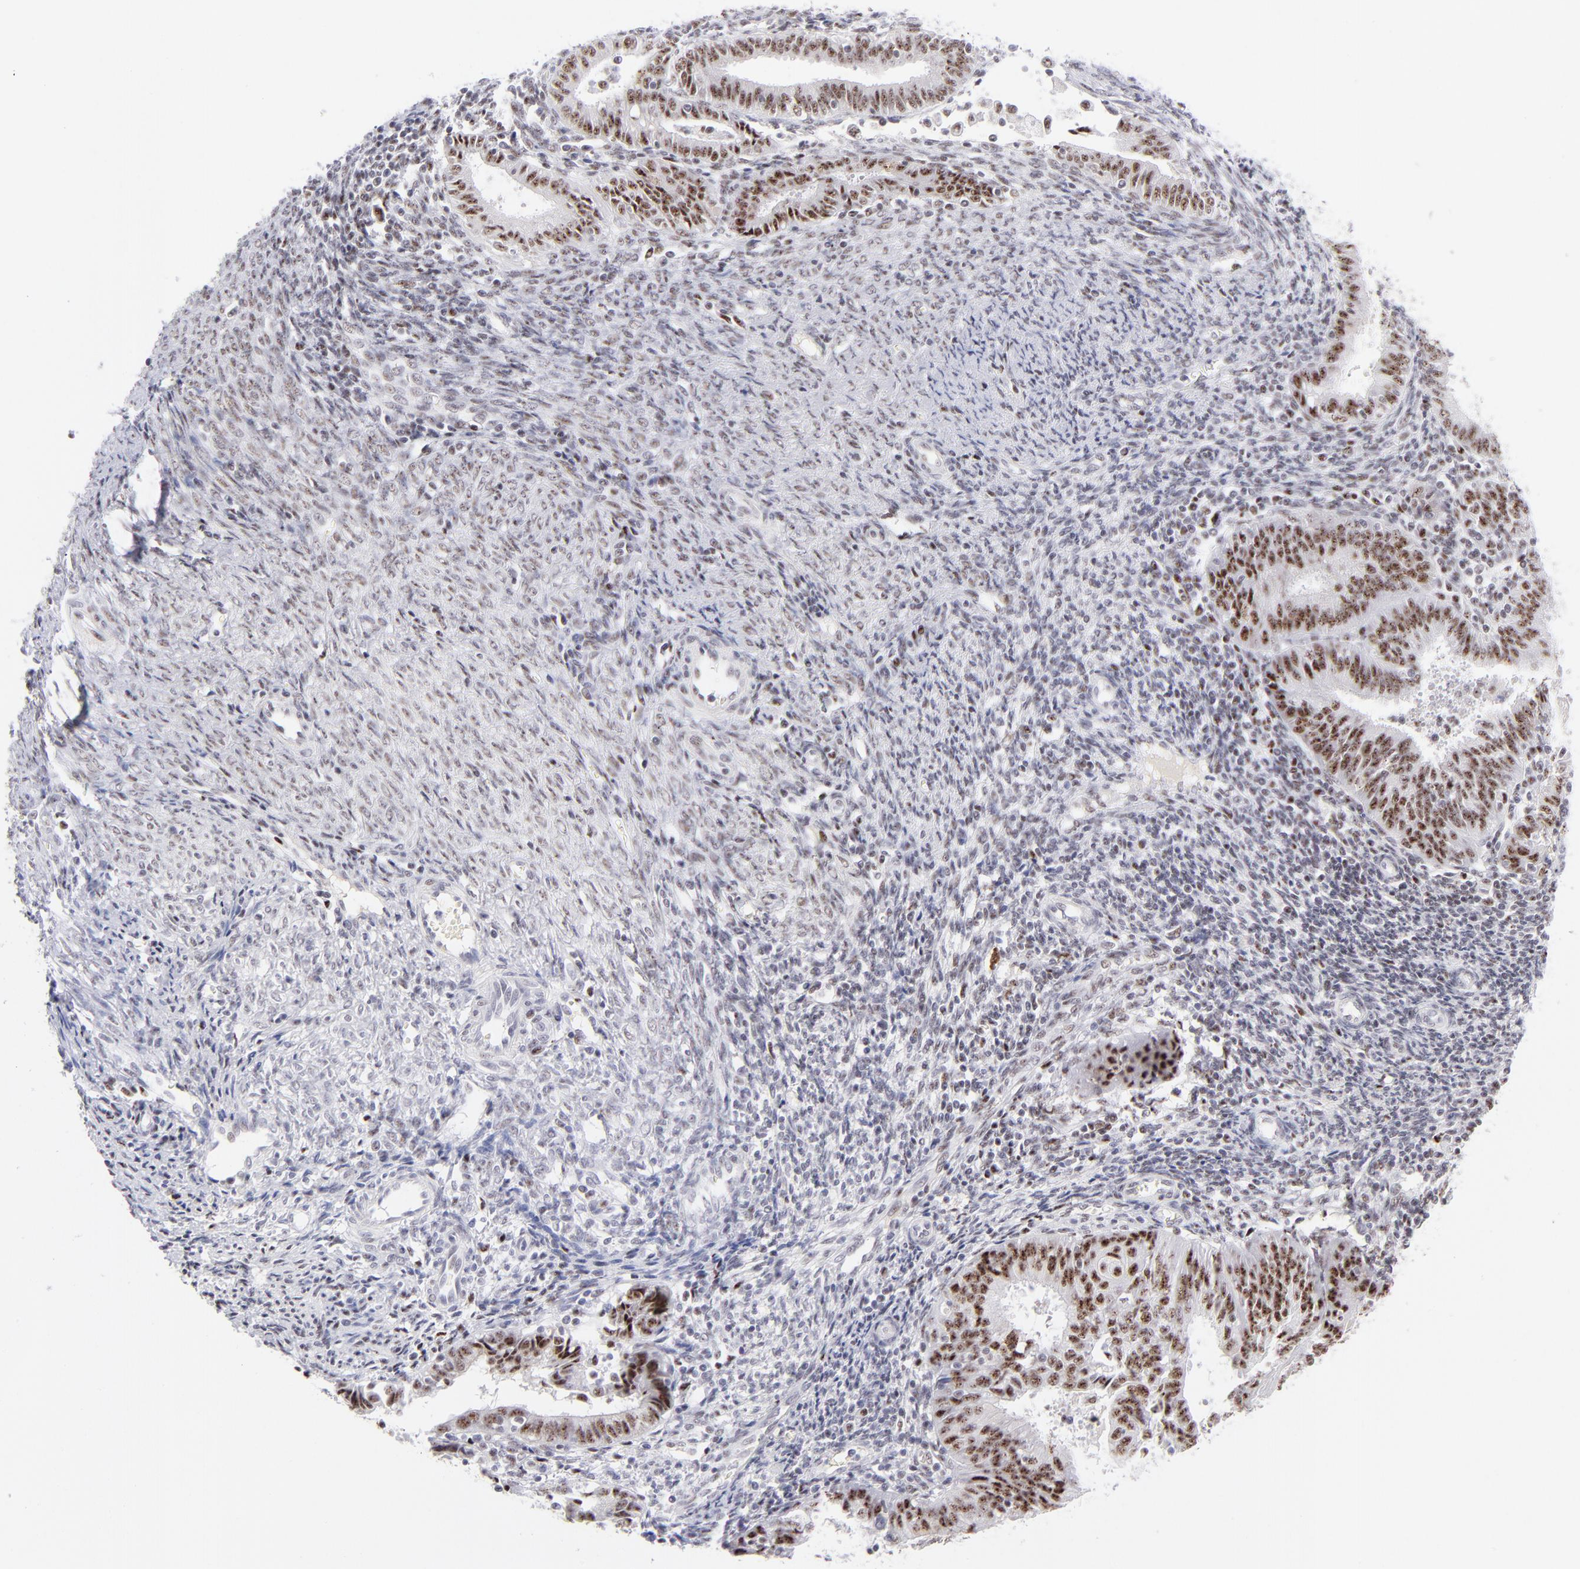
{"staining": {"intensity": "moderate", "quantity": ">75%", "location": "nuclear"}, "tissue": "endometrial cancer", "cell_type": "Tumor cells", "image_type": "cancer", "snomed": [{"axis": "morphology", "description": "Adenocarcinoma, NOS"}, {"axis": "topography", "description": "Endometrium"}], "caption": "DAB (3,3'-diaminobenzidine) immunohistochemical staining of endometrial adenocarcinoma exhibits moderate nuclear protein expression in approximately >75% of tumor cells.", "gene": "CDC25C", "patient": {"sex": "female", "age": 42}}